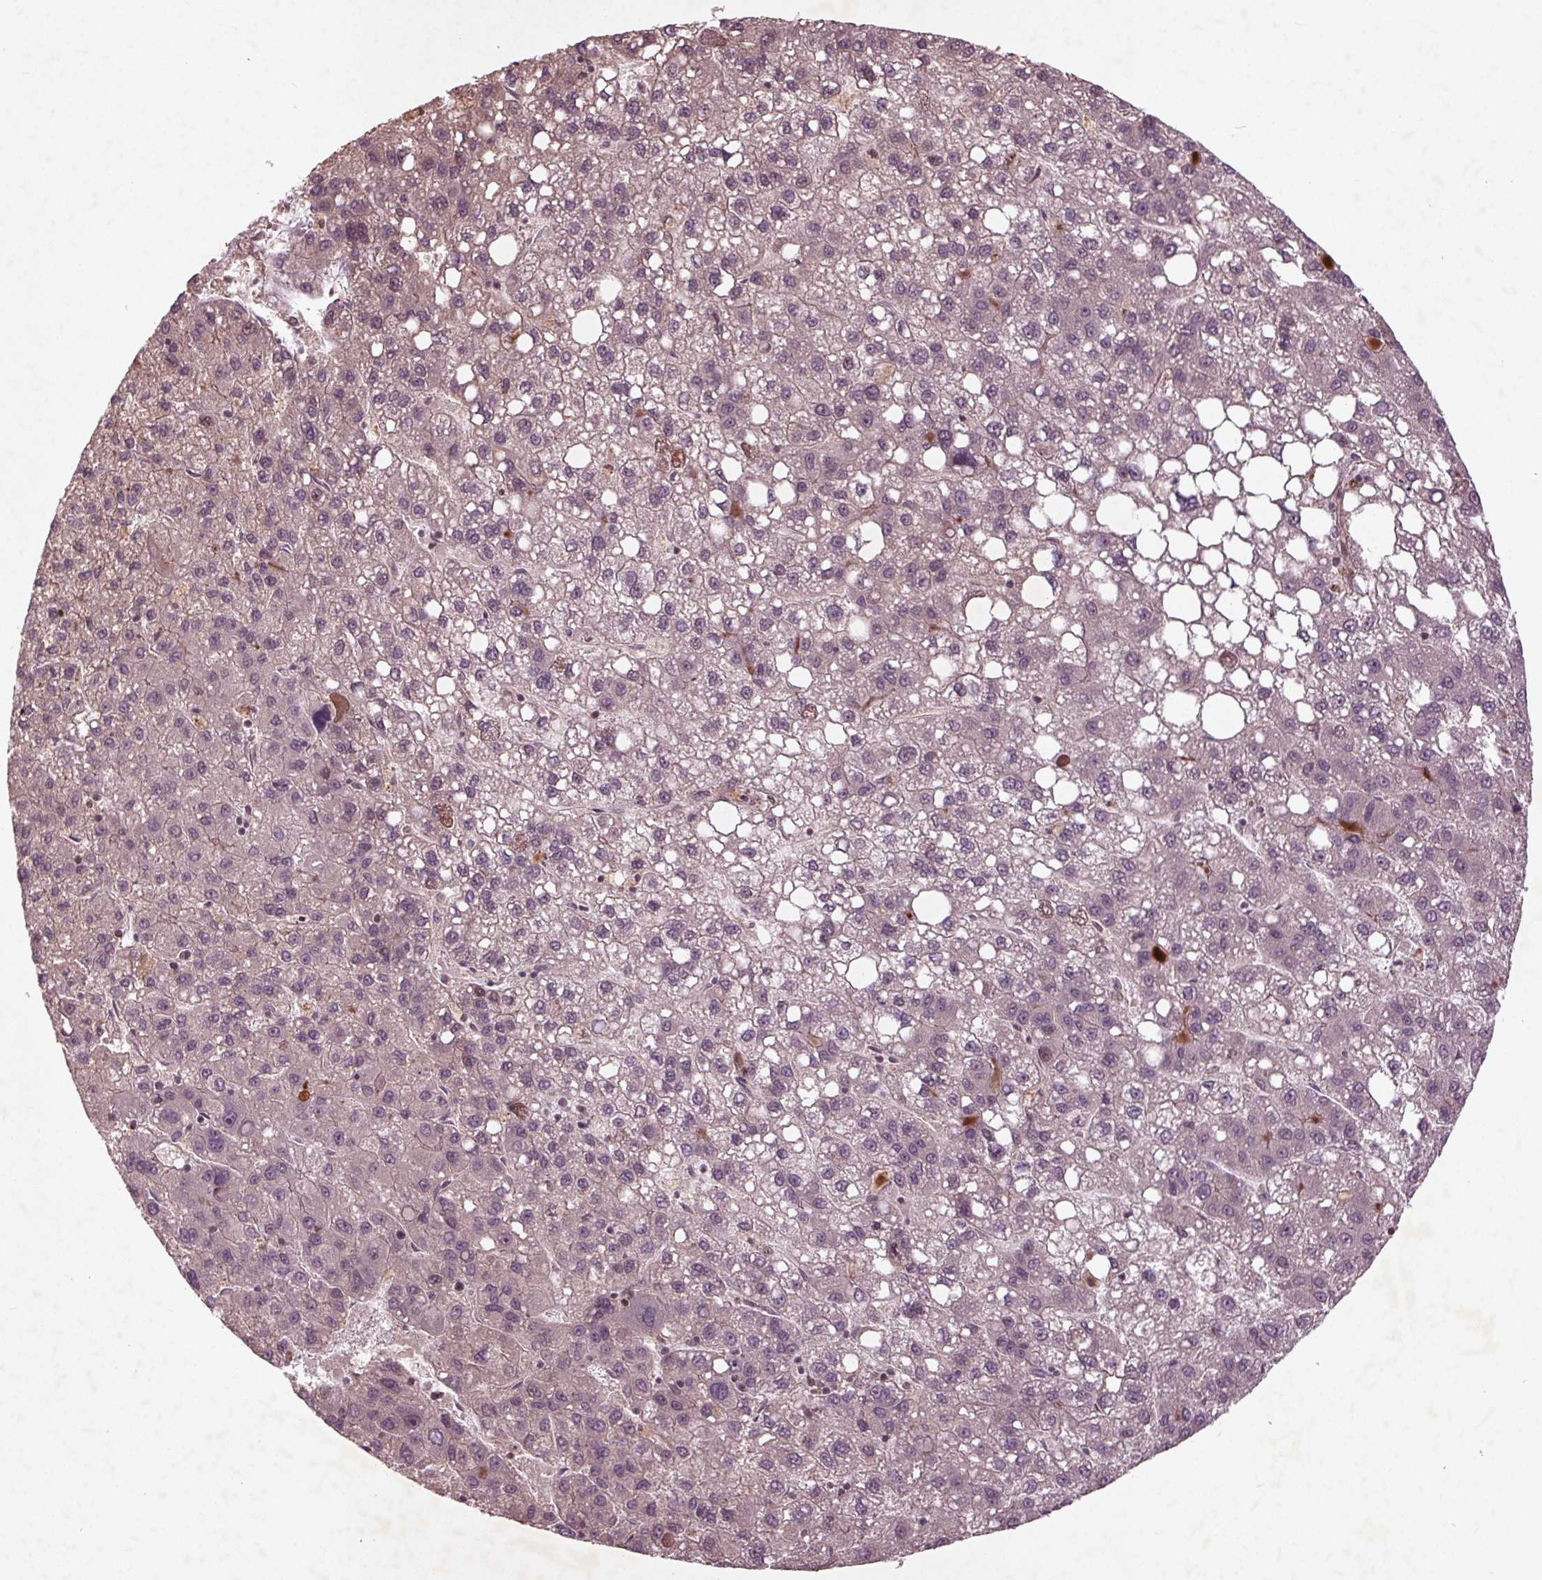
{"staining": {"intensity": "negative", "quantity": "none", "location": "none"}, "tissue": "liver cancer", "cell_type": "Tumor cells", "image_type": "cancer", "snomed": [{"axis": "morphology", "description": "Carcinoma, Hepatocellular, NOS"}, {"axis": "topography", "description": "Liver"}], "caption": "The IHC image has no significant positivity in tumor cells of liver cancer tissue.", "gene": "CDKL4", "patient": {"sex": "female", "age": 82}}